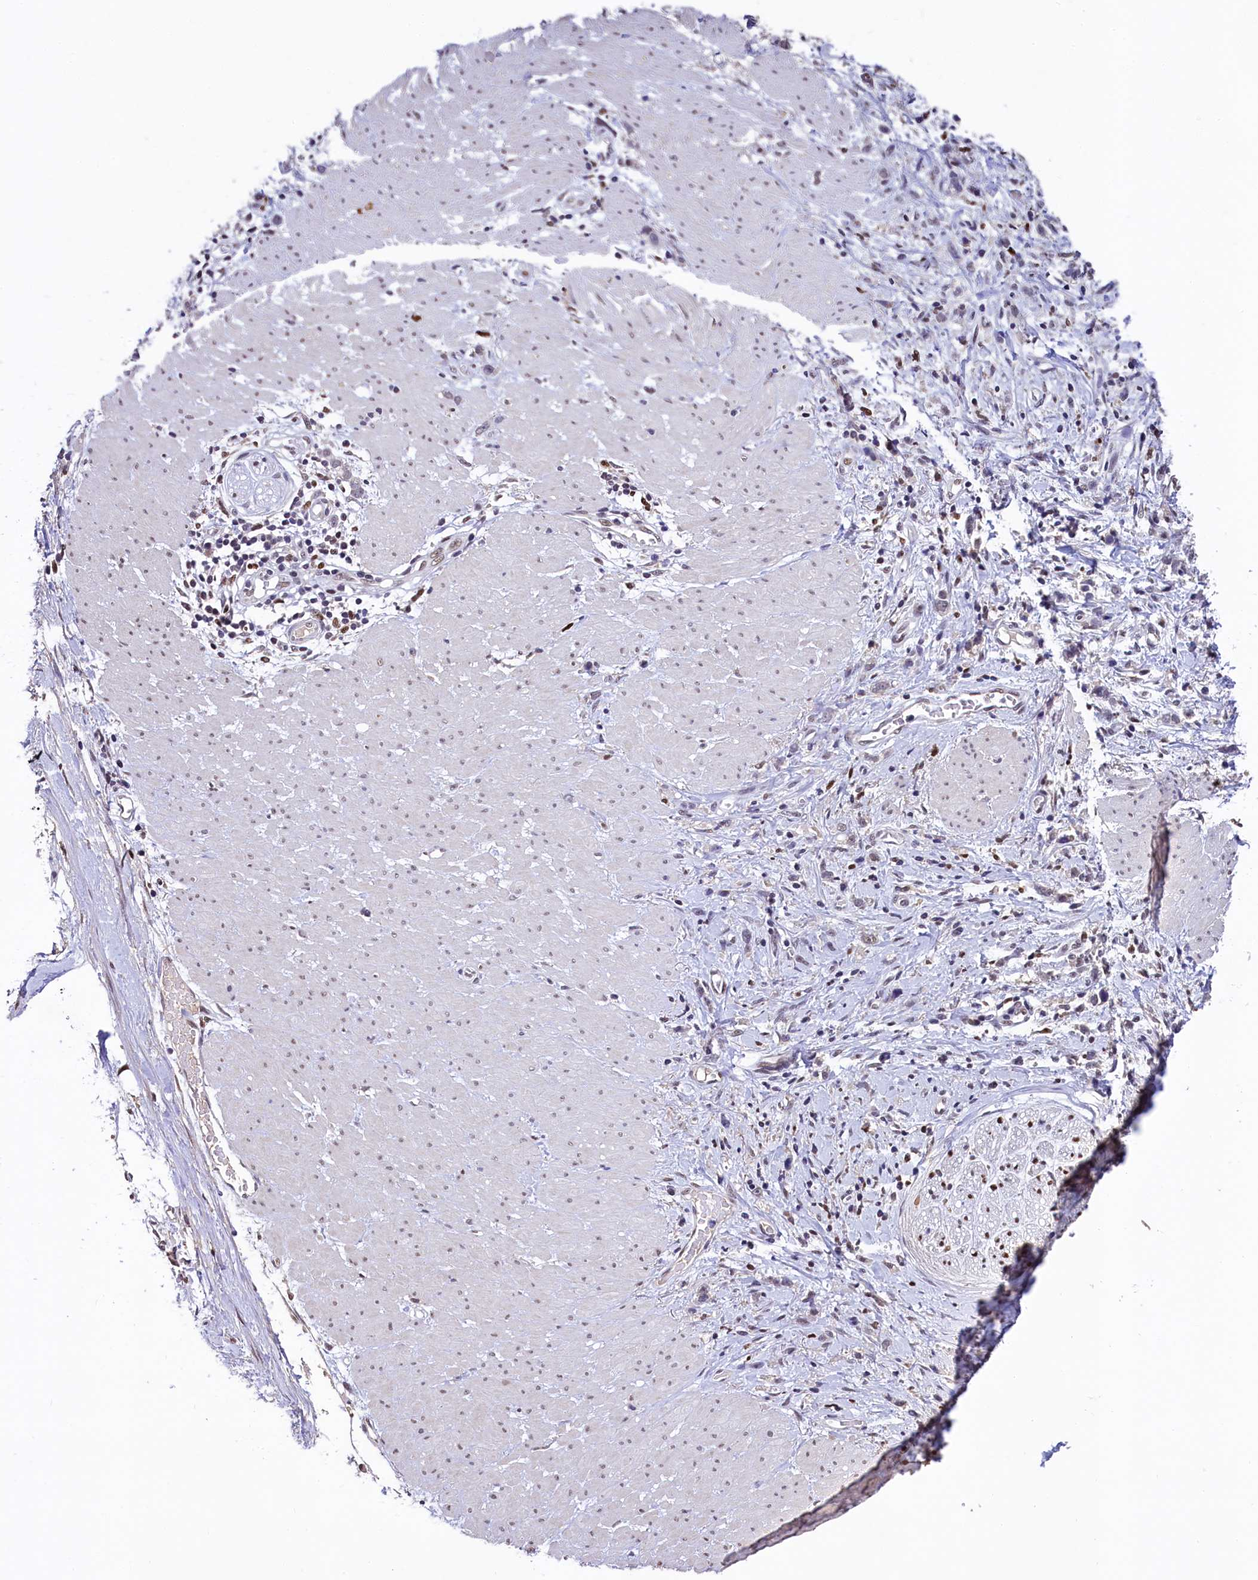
{"staining": {"intensity": "weak", "quantity": "<25%", "location": "nuclear"}, "tissue": "stomach cancer", "cell_type": "Tumor cells", "image_type": "cancer", "snomed": [{"axis": "morphology", "description": "Adenocarcinoma, NOS"}, {"axis": "topography", "description": "Stomach"}], "caption": "Immunohistochemistry micrograph of neoplastic tissue: human adenocarcinoma (stomach) stained with DAB (3,3'-diaminobenzidine) displays no significant protein positivity in tumor cells.", "gene": "HECTD4", "patient": {"sex": "female", "age": 76}}